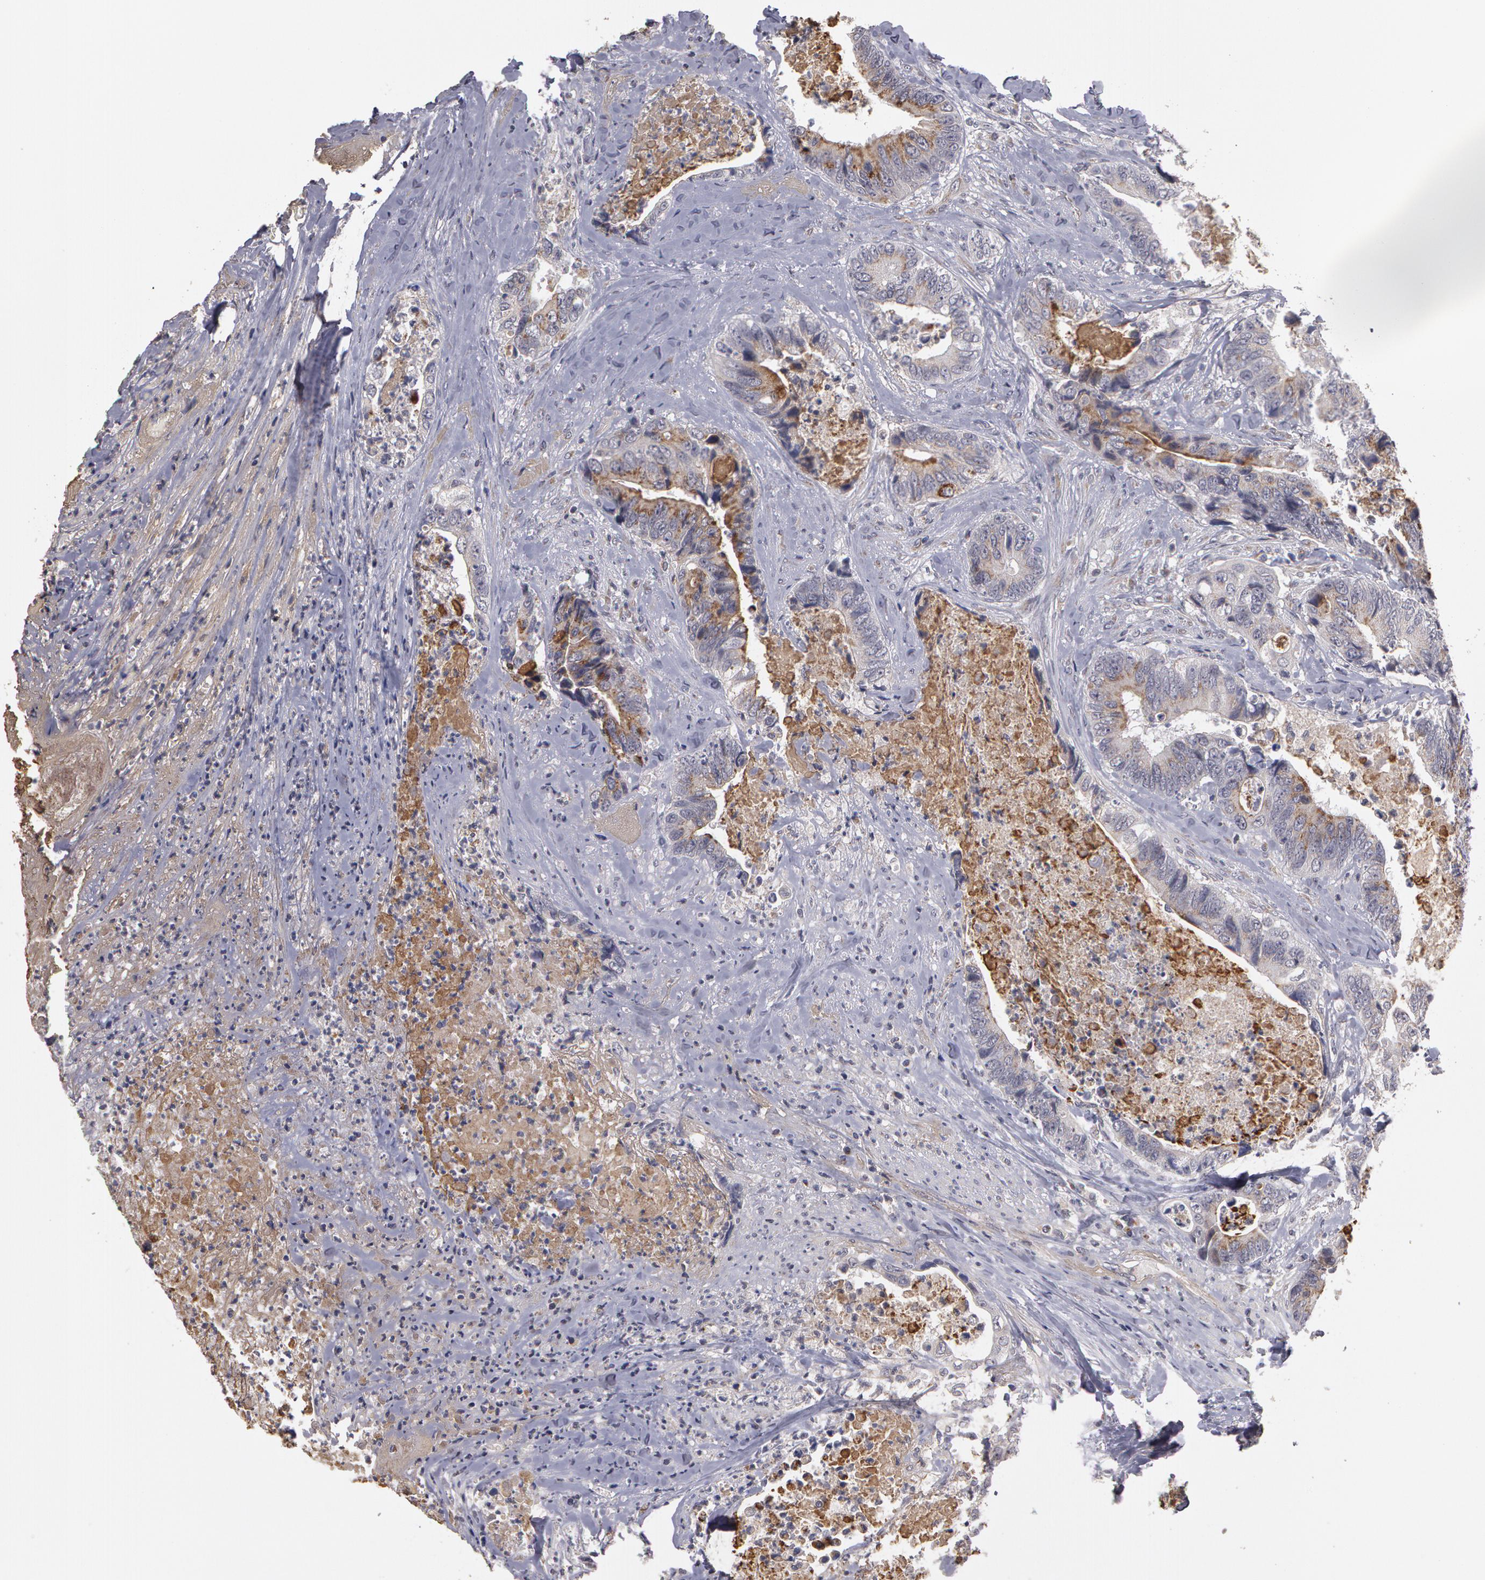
{"staining": {"intensity": "negative", "quantity": "none", "location": "none"}, "tissue": "colorectal cancer", "cell_type": "Tumor cells", "image_type": "cancer", "snomed": [{"axis": "morphology", "description": "Adenocarcinoma, NOS"}, {"axis": "topography", "description": "Rectum"}], "caption": "Immunohistochemical staining of human colorectal cancer (adenocarcinoma) displays no significant positivity in tumor cells. (DAB (3,3'-diaminobenzidine) immunohistochemistry visualized using brightfield microscopy, high magnification).", "gene": "STX5", "patient": {"sex": "female", "age": 65}}